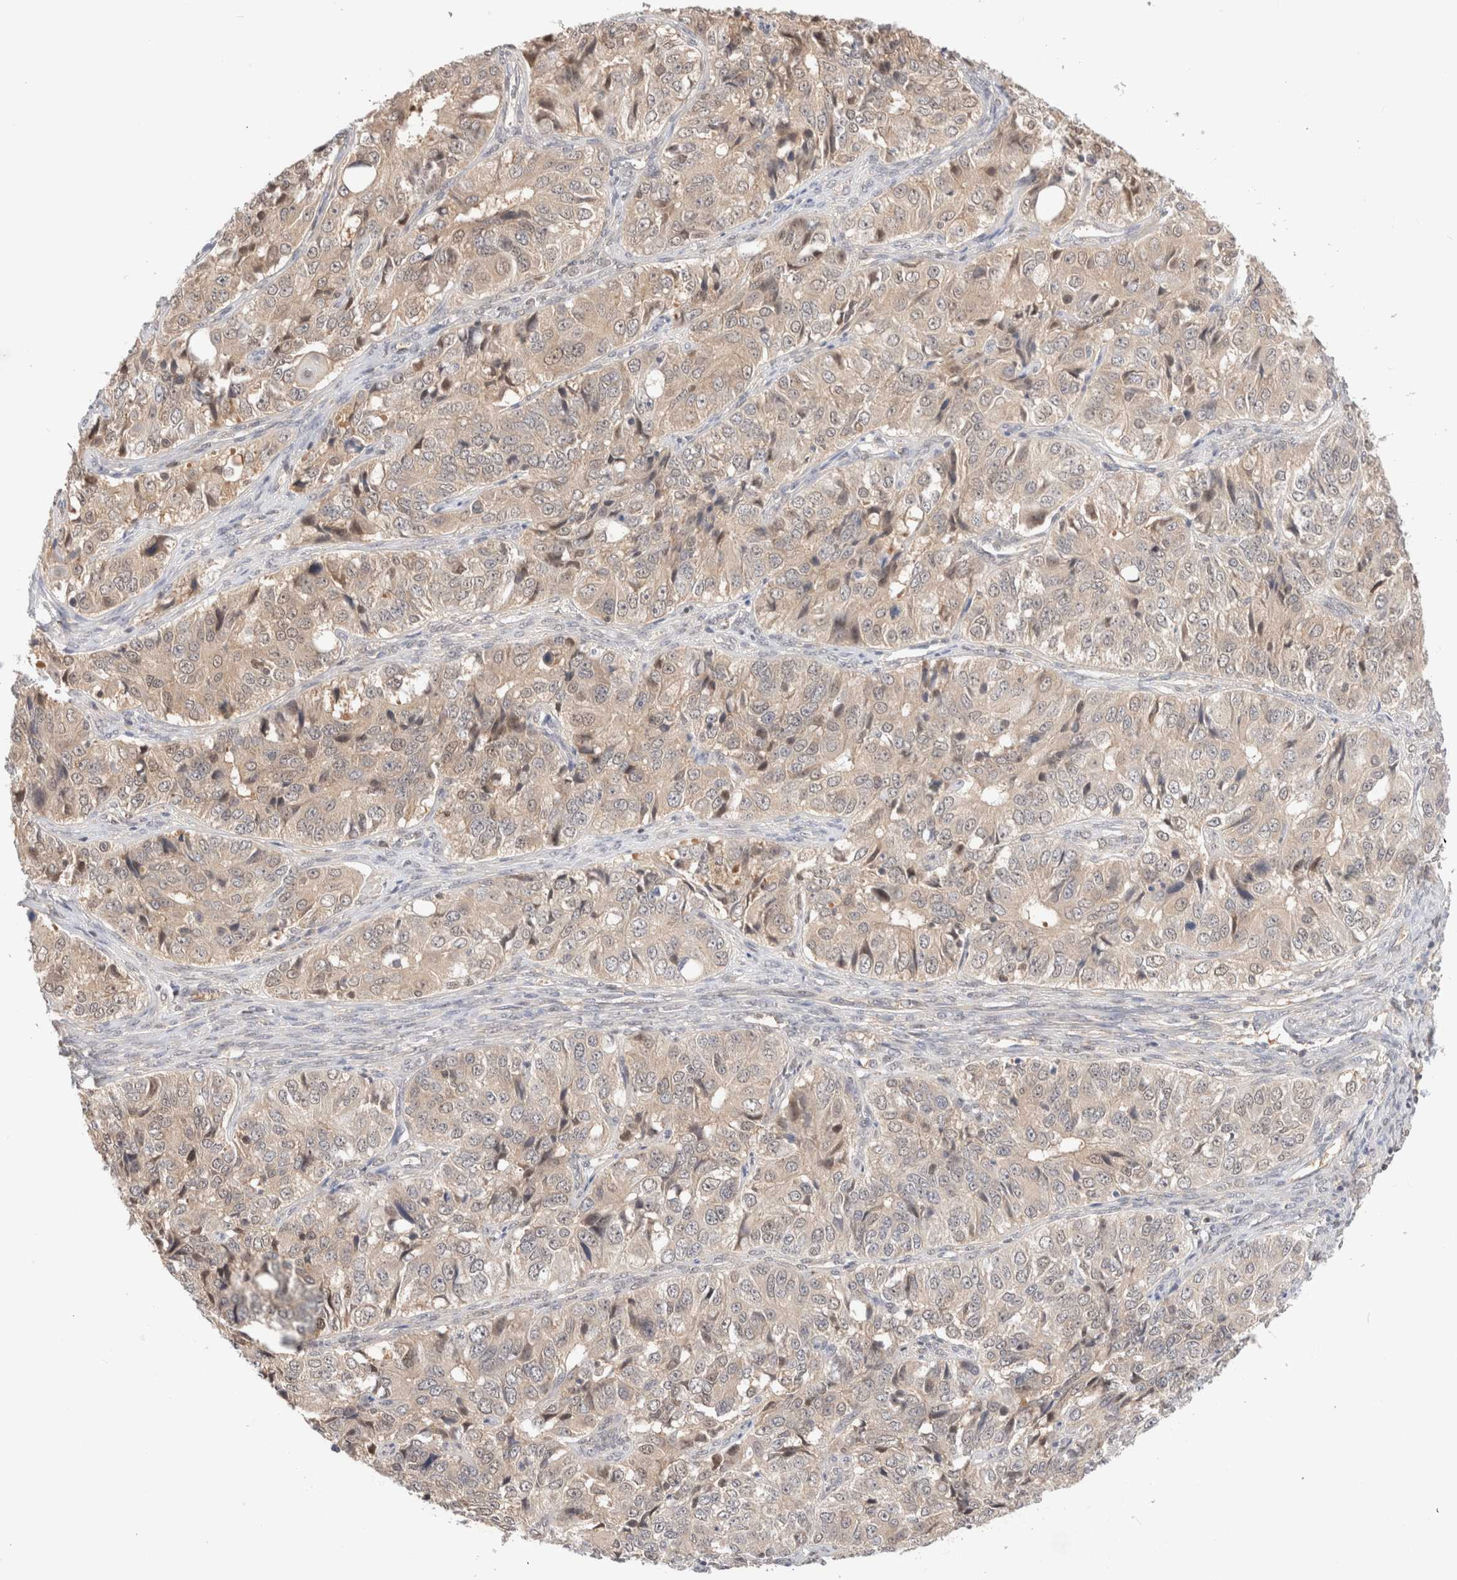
{"staining": {"intensity": "weak", "quantity": ">75%", "location": "cytoplasmic/membranous"}, "tissue": "ovarian cancer", "cell_type": "Tumor cells", "image_type": "cancer", "snomed": [{"axis": "morphology", "description": "Carcinoma, endometroid"}, {"axis": "topography", "description": "Ovary"}], "caption": "Ovarian cancer stained for a protein displays weak cytoplasmic/membranous positivity in tumor cells.", "gene": "C17orf97", "patient": {"sex": "female", "age": 51}}